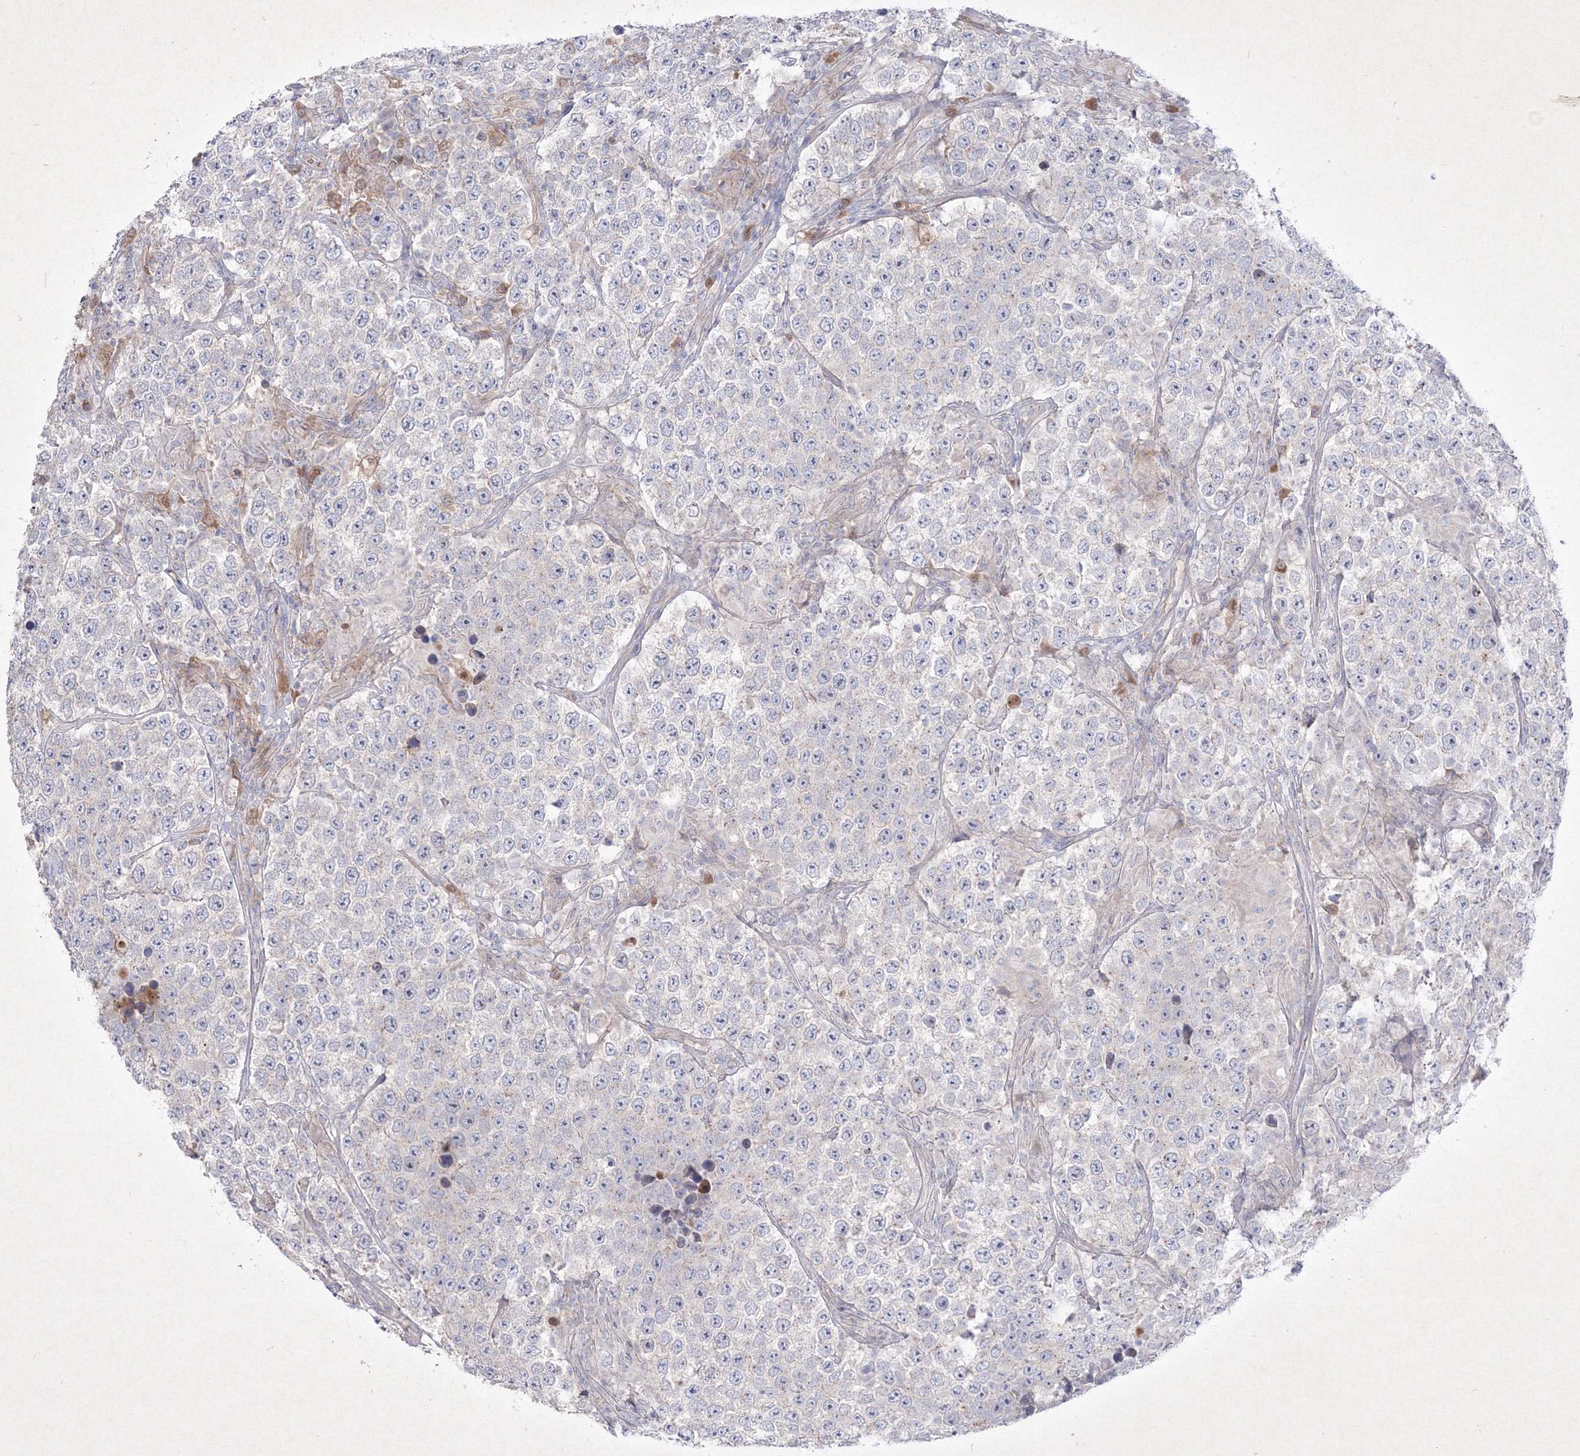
{"staining": {"intensity": "negative", "quantity": "none", "location": "none"}, "tissue": "testis cancer", "cell_type": "Tumor cells", "image_type": "cancer", "snomed": [{"axis": "morphology", "description": "Normal tissue, NOS"}, {"axis": "morphology", "description": "Urothelial carcinoma, High grade"}, {"axis": "morphology", "description": "Seminoma, NOS"}, {"axis": "morphology", "description": "Carcinoma, Embryonal, NOS"}, {"axis": "topography", "description": "Urinary bladder"}, {"axis": "topography", "description": "Testis"}], "caption": "This is a histopathology image of IHC staining of testis embryonal carcinoma, which shows no expression in tumor cells.", "gene": "TMEM139", "patient": {"sex": "male", "age": 41}}